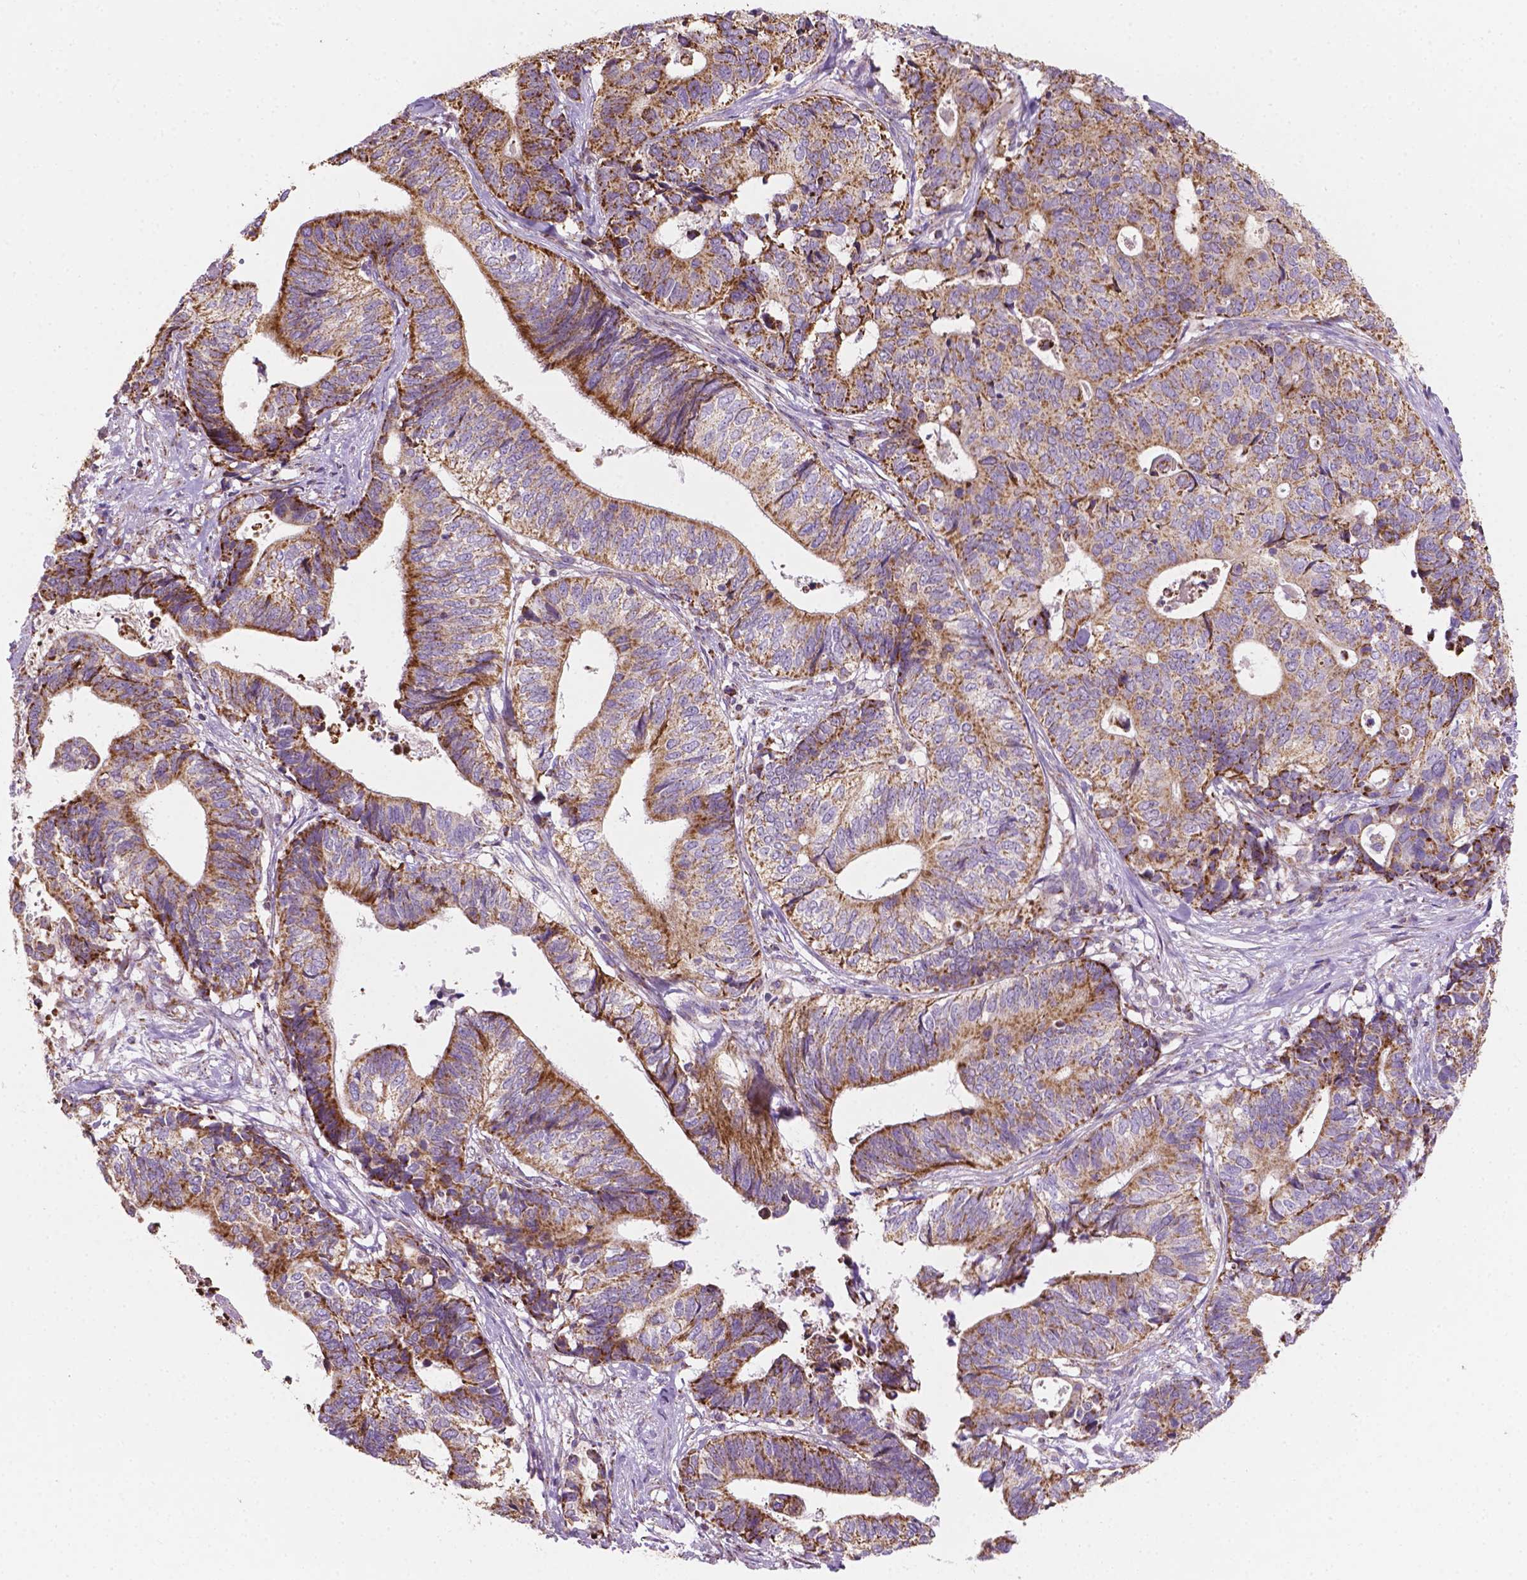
{"staining": {"intensity": "moderate", "quantity": ">75%", "location": "cytoplasmic/membranous"}, "tissue": "stomach cancer", "cell_type": "Tumor cells", "image_type": "cancer", "snomed": [{"axis": "morphology", "description": "Adenocarcinoma, NOS"}, {"axis": "topography", "description": "Stomach, upper"}], "caption": "Immunohistochemical staining of human adenocarcinoma (stomach) displays medium levels of moderate cytoplasmic/membranous positivity in about >75% of tumor cells. (DAB = brown stain, brightfield microscopy at high magnification).", "gene": "PIBF1", "patient": {"sex": "female", "age": 67}}